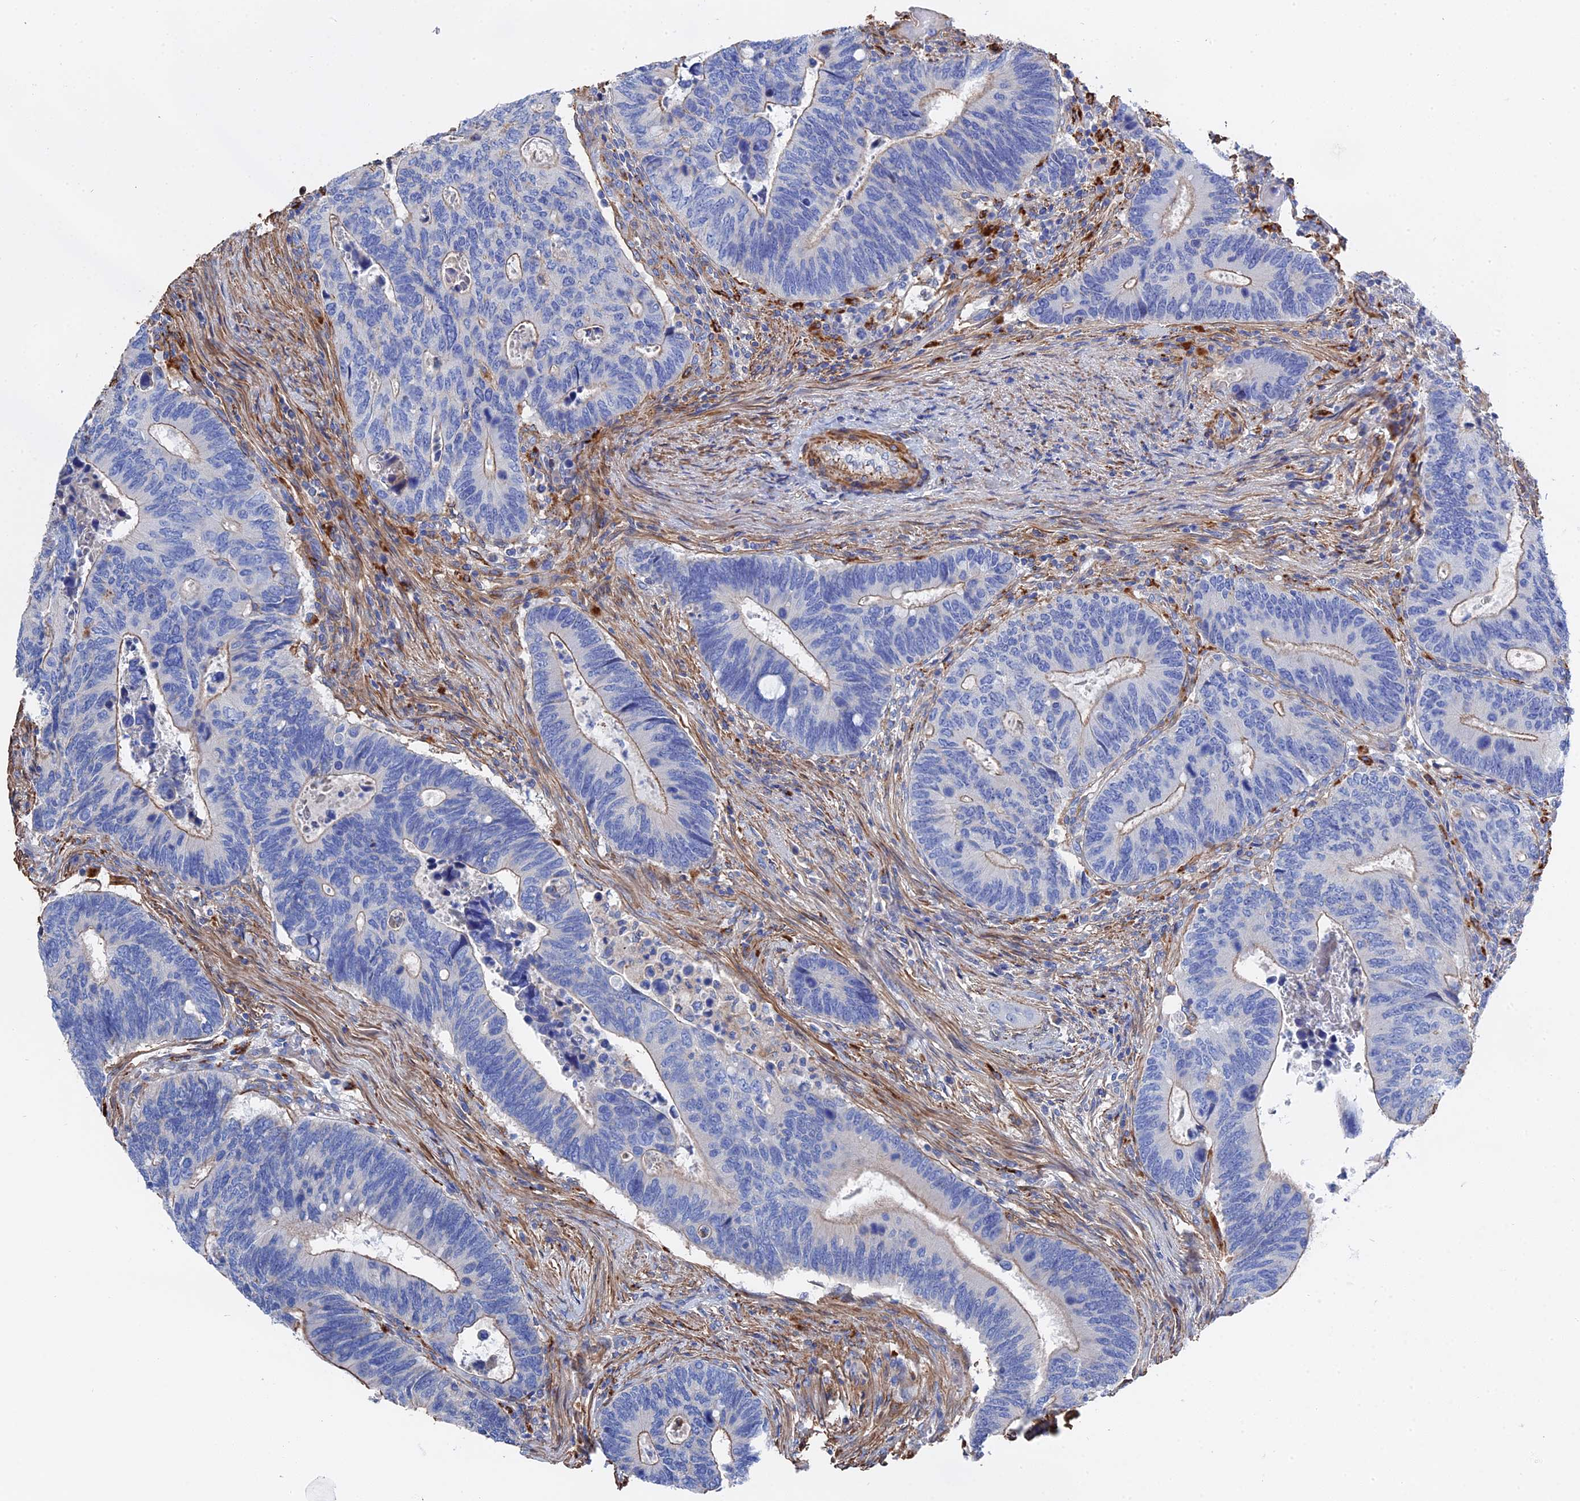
{"staining": {"intensity": "moderate", "quantity": "<25%", "location": "cytoplasmic/membranous"}, "tissue": "colorectal cancer", "cell_type": "Tumor cells", "image_type": "cancer", "snomed": [{"axis": "morphology", "description": "Adenocarcinoma, NOS"}, {"axis": "topography", "description": "Colon"}], "caption": "Colorectal cancer stained with immunohistochemistry (IHC) exhibits moderate cytoplasmic/membranous expression in about <25% of tumor cells.", "gene": "STRA6", "patient": {"sex": "male", "age": 87}}